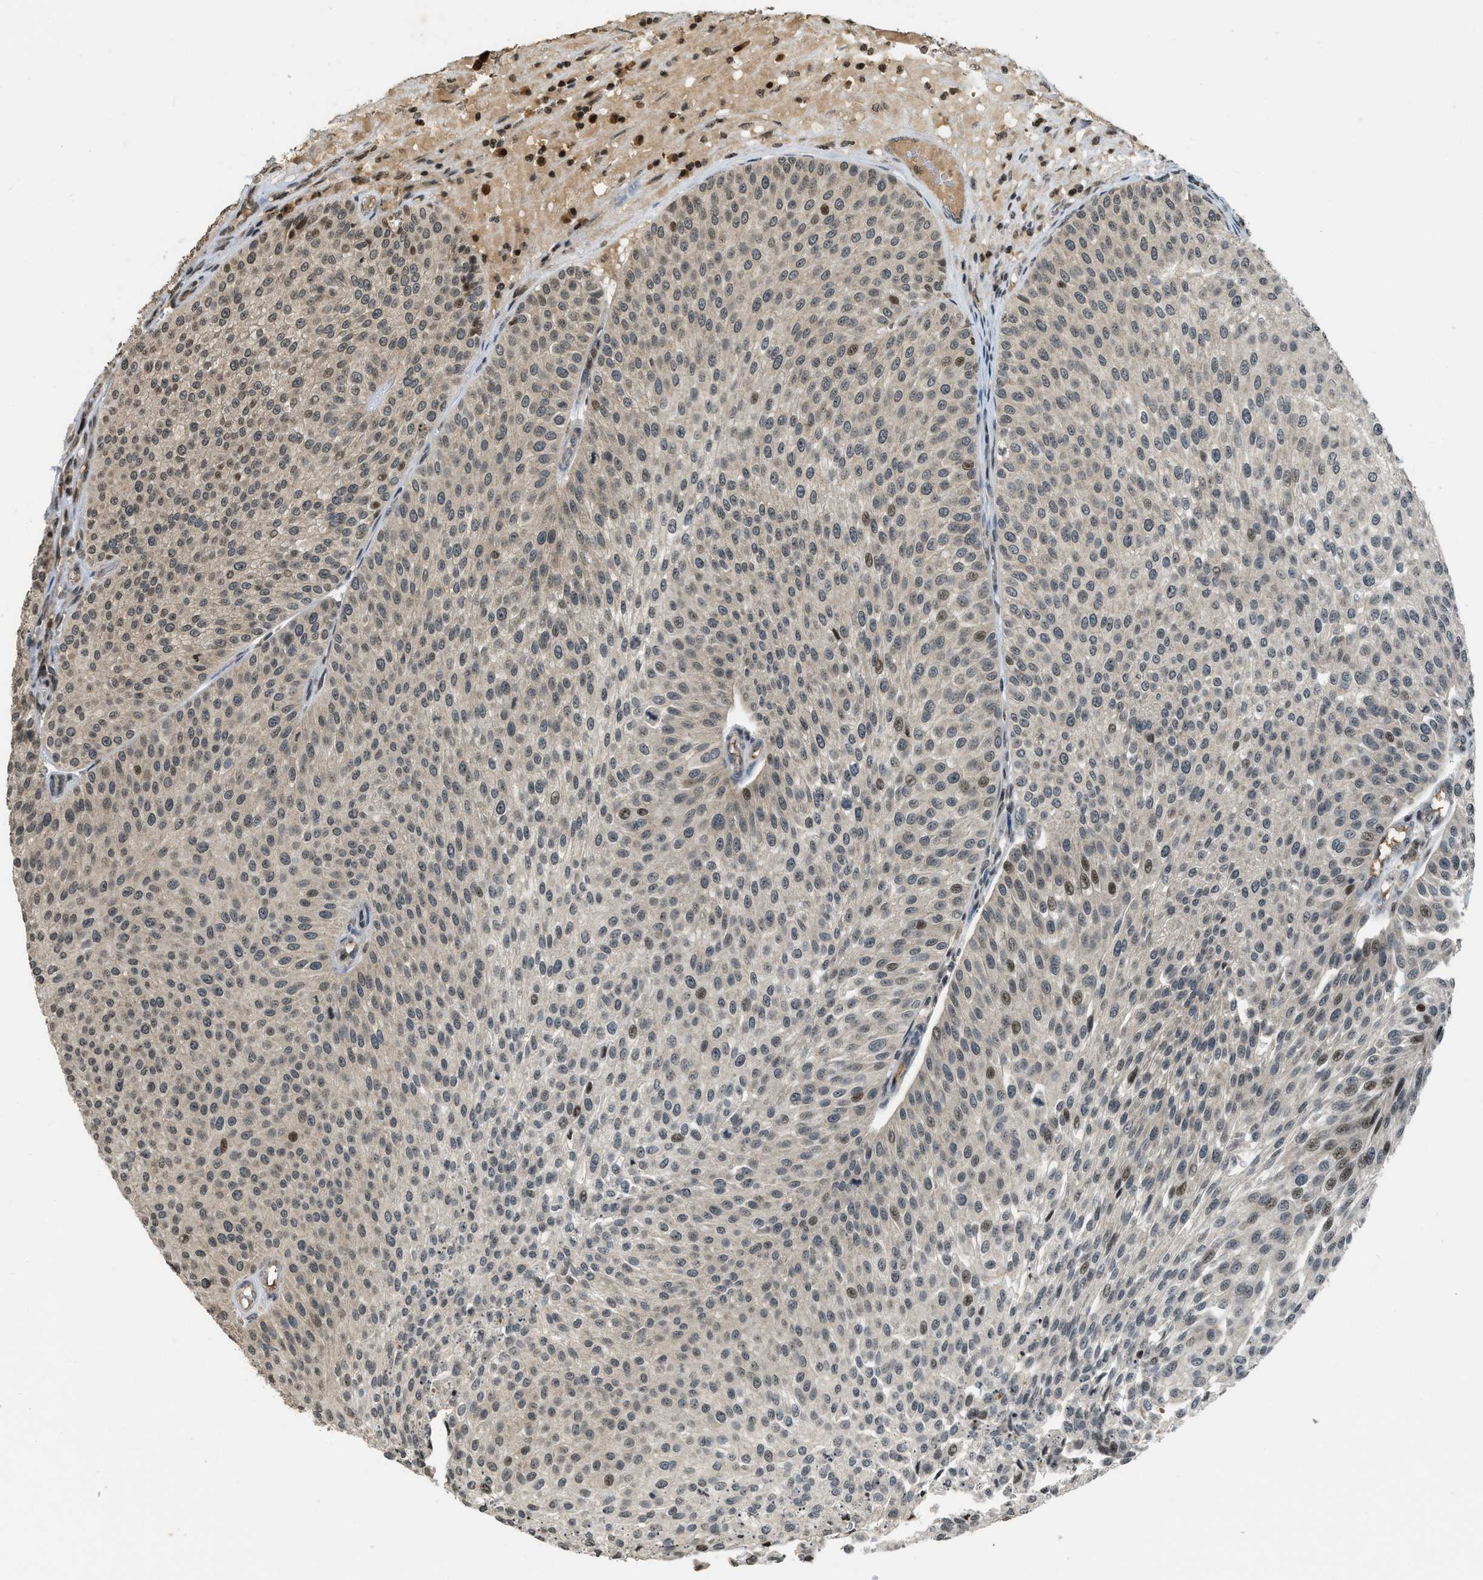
{"staining": {"intensity": "moderate", "quantity": "<25%", "location": "cytoplasmic/membranous,nuclear"}, "tissue": "urothelial cancer", "cell_type": "Tumor cells", "image_type": "cancer", "snomed": [{"axis": "morphology", "description": "Urothelial carcinoma, Low grade"}, {"axis": "topography", "description": "Smooth muscle"}, {"axis": "topography", "description": "Urinary bladder"}], "caption": "Immunohistochemistry staining of low-grade urothelial carcinoma, which demonstrates low levels of moderate cytoplasmic/membranous and nuclear positivity in approximately <25% of tumor cells indicating moderate cytoplasmic/membranous and nuclear protein expression. The staining was performed using DAB (3,3'-diaminobenzidine) (brown) for protein detection and nuclei were counterstained in hematoxylin (blue).", "gene": "SIAH1", "patient": {"sex": "male", "age": 60}}